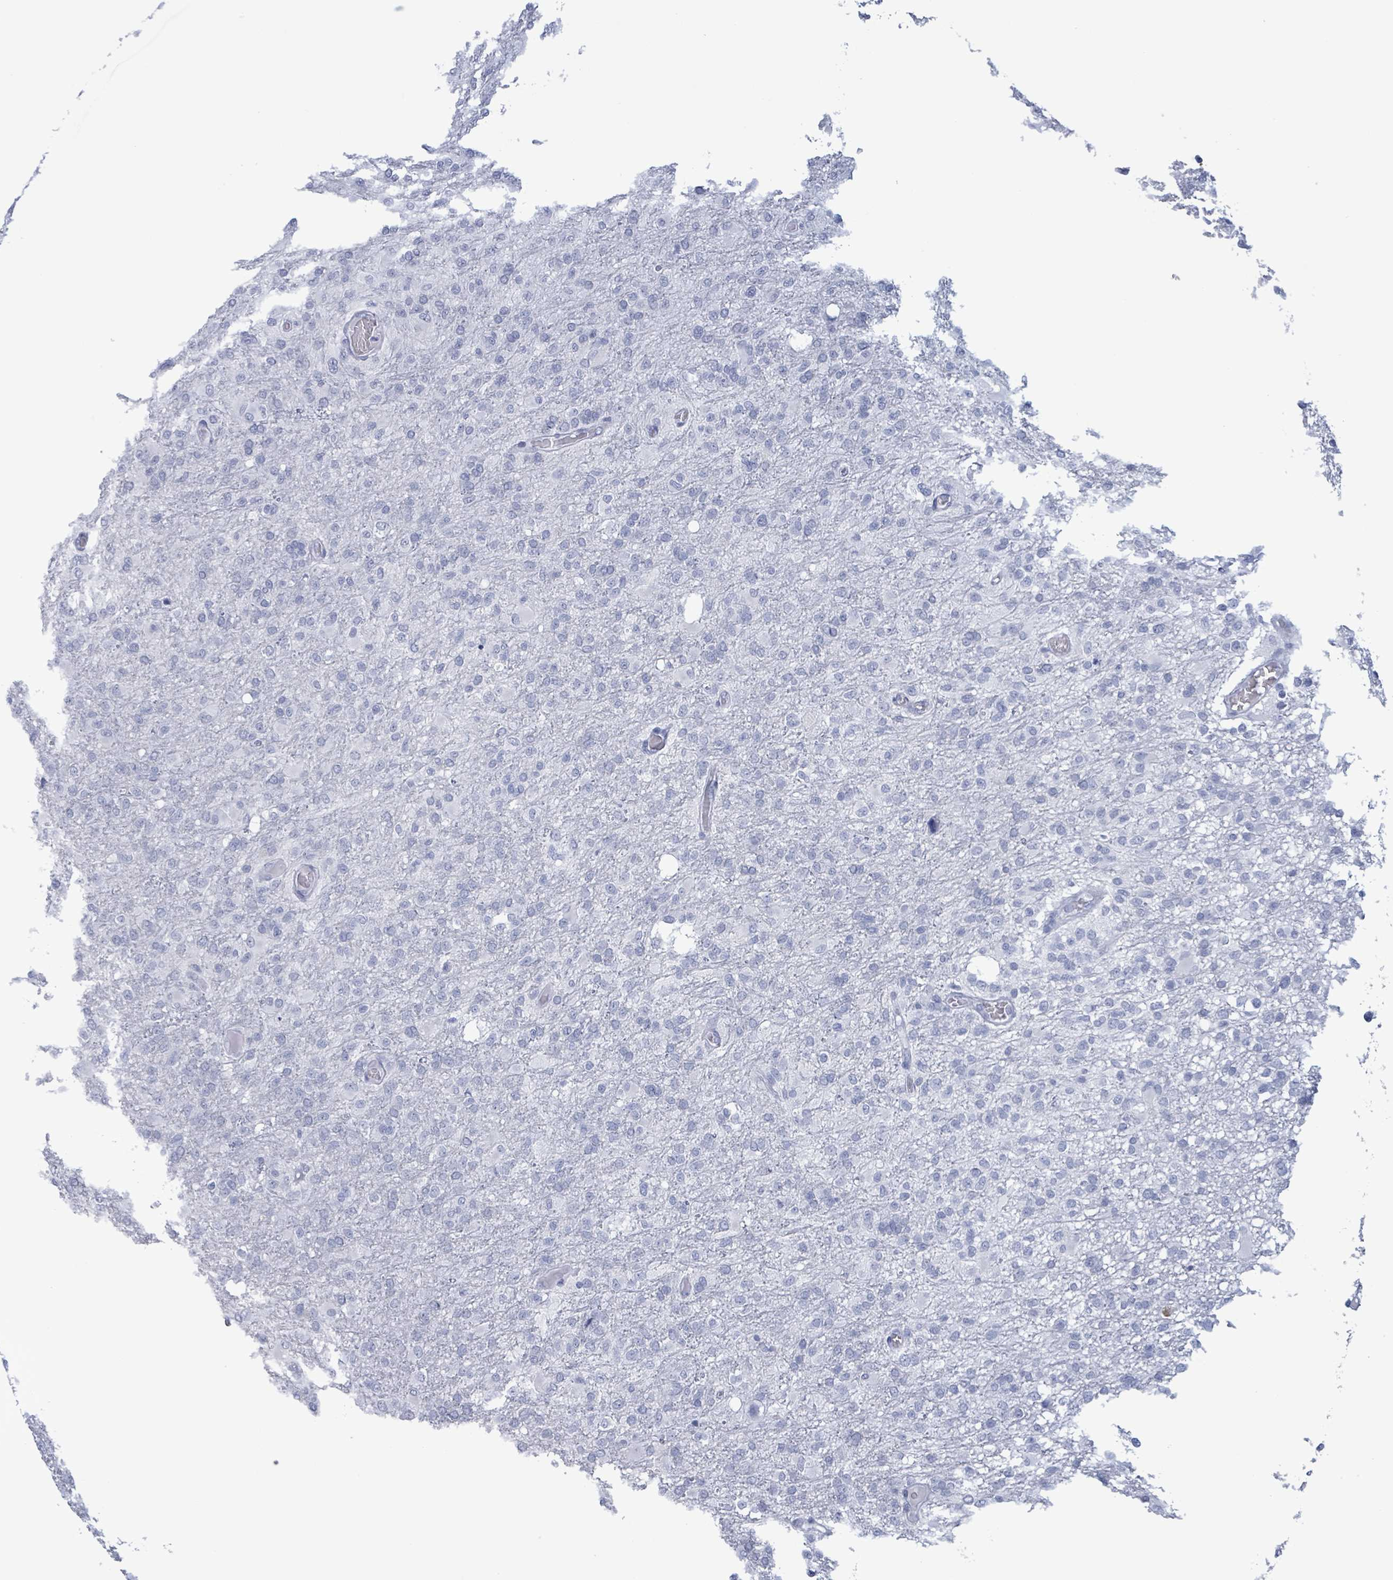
{"staining": {"intensity": "negative", "quantity": "none", "location": "none"}, "tissue": "glioma", "cell_type": "Tumor cells", "image_type": "cancer", "snomed": [{"axis": "morphology", "description": "Glioma, malignant, High grade"}, {"axis": "topography", "description": "Brain"}], "caption": "IHC photomicrograph of neoplastic tissue: human high-grade glioma (malignant) stained with DAB shows no significant protein staining in tumor cells. Brightfield microscopy of immunohistochemistry stained with DAB (3,3'-diaminobenzidine) (brown) and hematoxylin (blue), captured at high magnification.", "gene": "NKX2-1", "patient": {"sex": "female", "age": 74}}